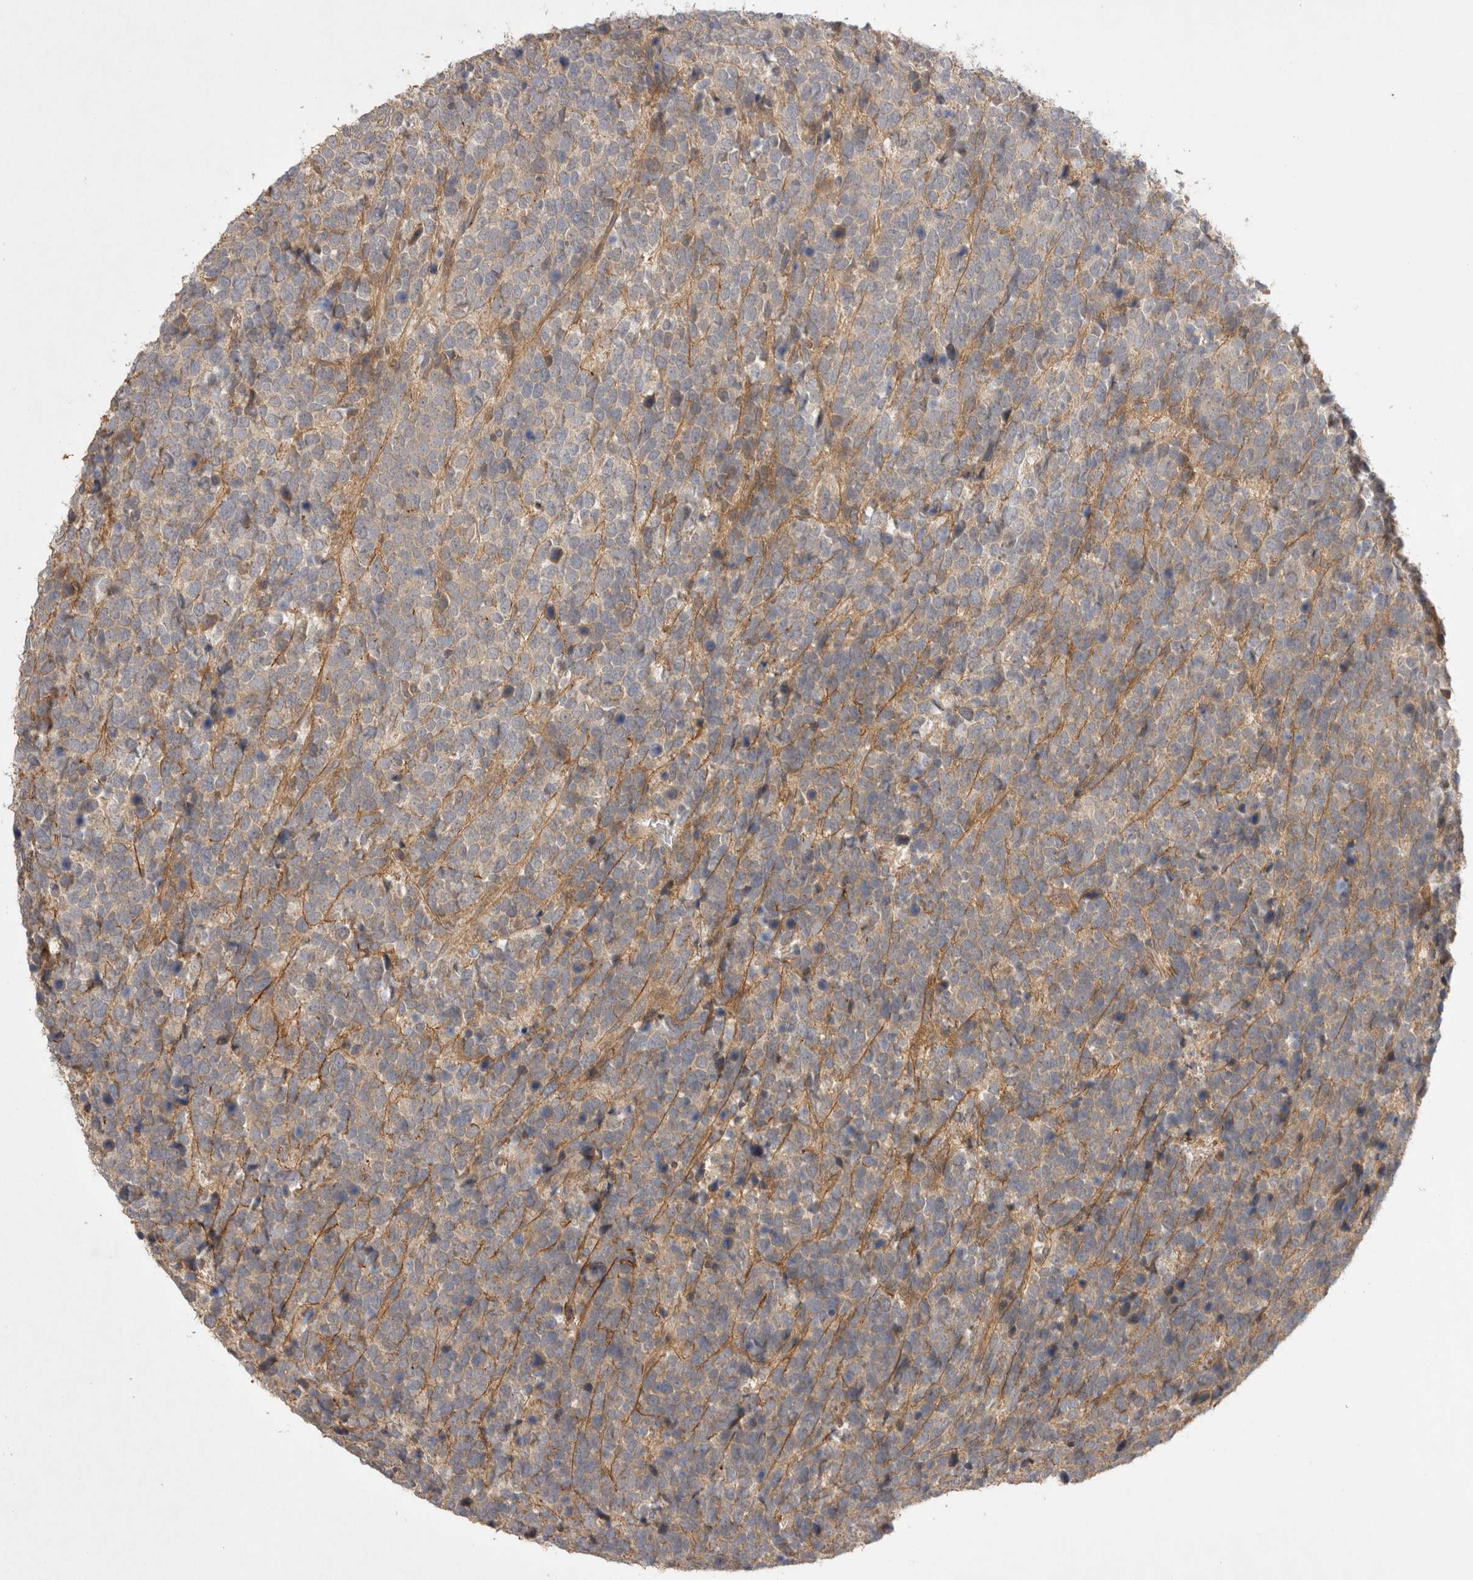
{"staining": {"intensity": "negative", "quantity": "none", "location": "none"}, "tissue": "urothelial cancer", "cell_type": "Tumor cells", "image_type": "cancer", "snomed": [{"axis": "morphology", "description": "Urothelial carcinoma, High grade"}, {"axis": "topography", "description": "Urinary bladder"}], "caption": "The immunohistochemistry histopathology image has no significant staining in tumor cells of high-grade urothelial carcinoma tissue. The staining was performed using DAB (3,3'-diaminobenzidine) to visualize the protein expression in brown, while the nuclei were stained in blue with hematoxylin (Magnification: 20x).", "gene": "PPP1R42", "patient": {"sex": "female", "age": 82}}